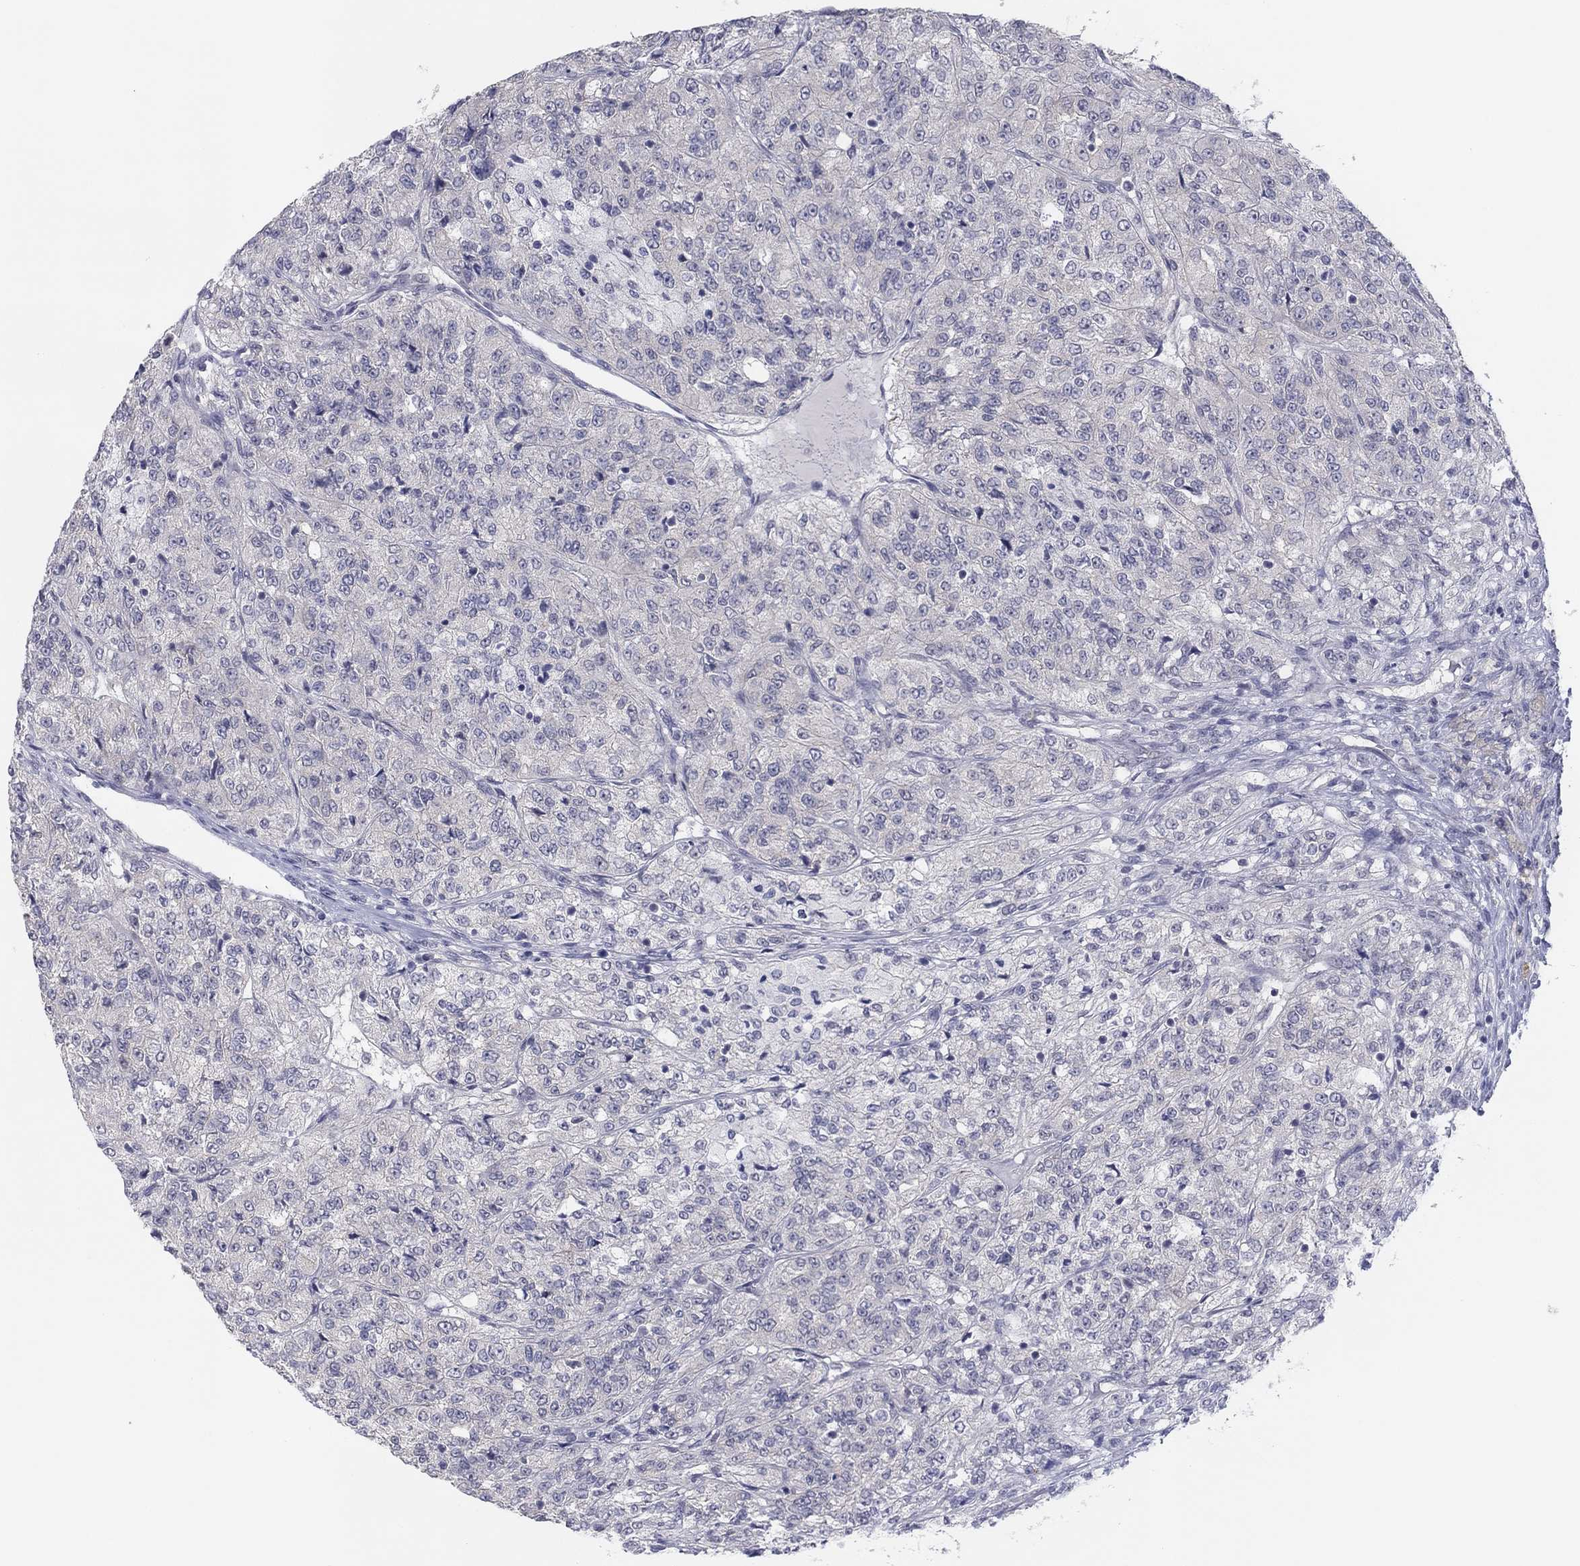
{"staining": {"intensity": "negative", "quantity": "none", "location": "none"}, "tissue": "renal cancer", "cell_type": "Tumor cells", "image_type": "cancer", "snomed": [{"axis": "morphology", "description": "Adenocarcinoma, NOS"}, {"axis": "topography", "description": "Kidney"}], "caption": "Immunohistochemical staining of human renal cancer demonstrates no significant positivity in tumor cells. The staining is performed using DAB brown chromogen with nuclei counter-stained in using hematoxylin.", "gene": "SLC22A2", "patient": {"sex": "female", "age": 63}}